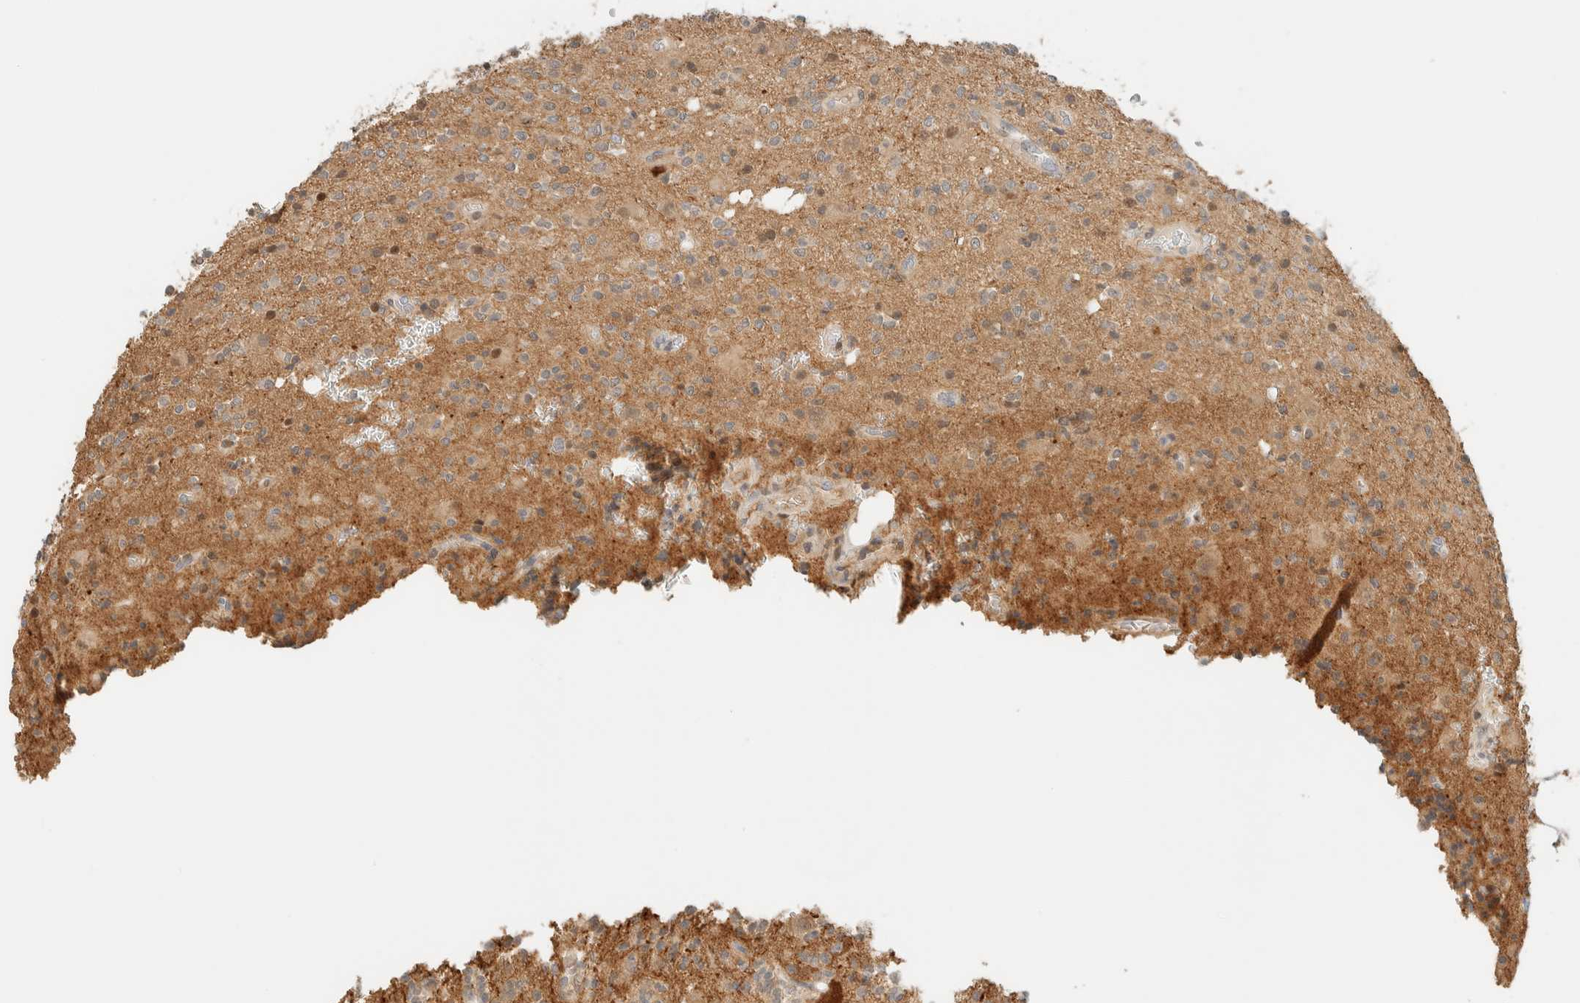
{"staining": {"intensity": "weak", "quantity": ">75%", "location": "cytoplasmic/membranous"}, "tissue": "glioma", "cell_type": "Tumor cells", "image_type": "cancer", "snomed": [{"axis": "morphology", "description": "Glioma, malignant, High grade"}, {"axis": "topography", "description": "Brain"}], "caption": "This image exhibits IHC staining of human malignant high-grade glioma, with low weak cytoplasmic/membranous expression in approximately >75% of tumor cells.", "gene": "ZBTB37", "patient": {"sex": "male", "age": 34}}